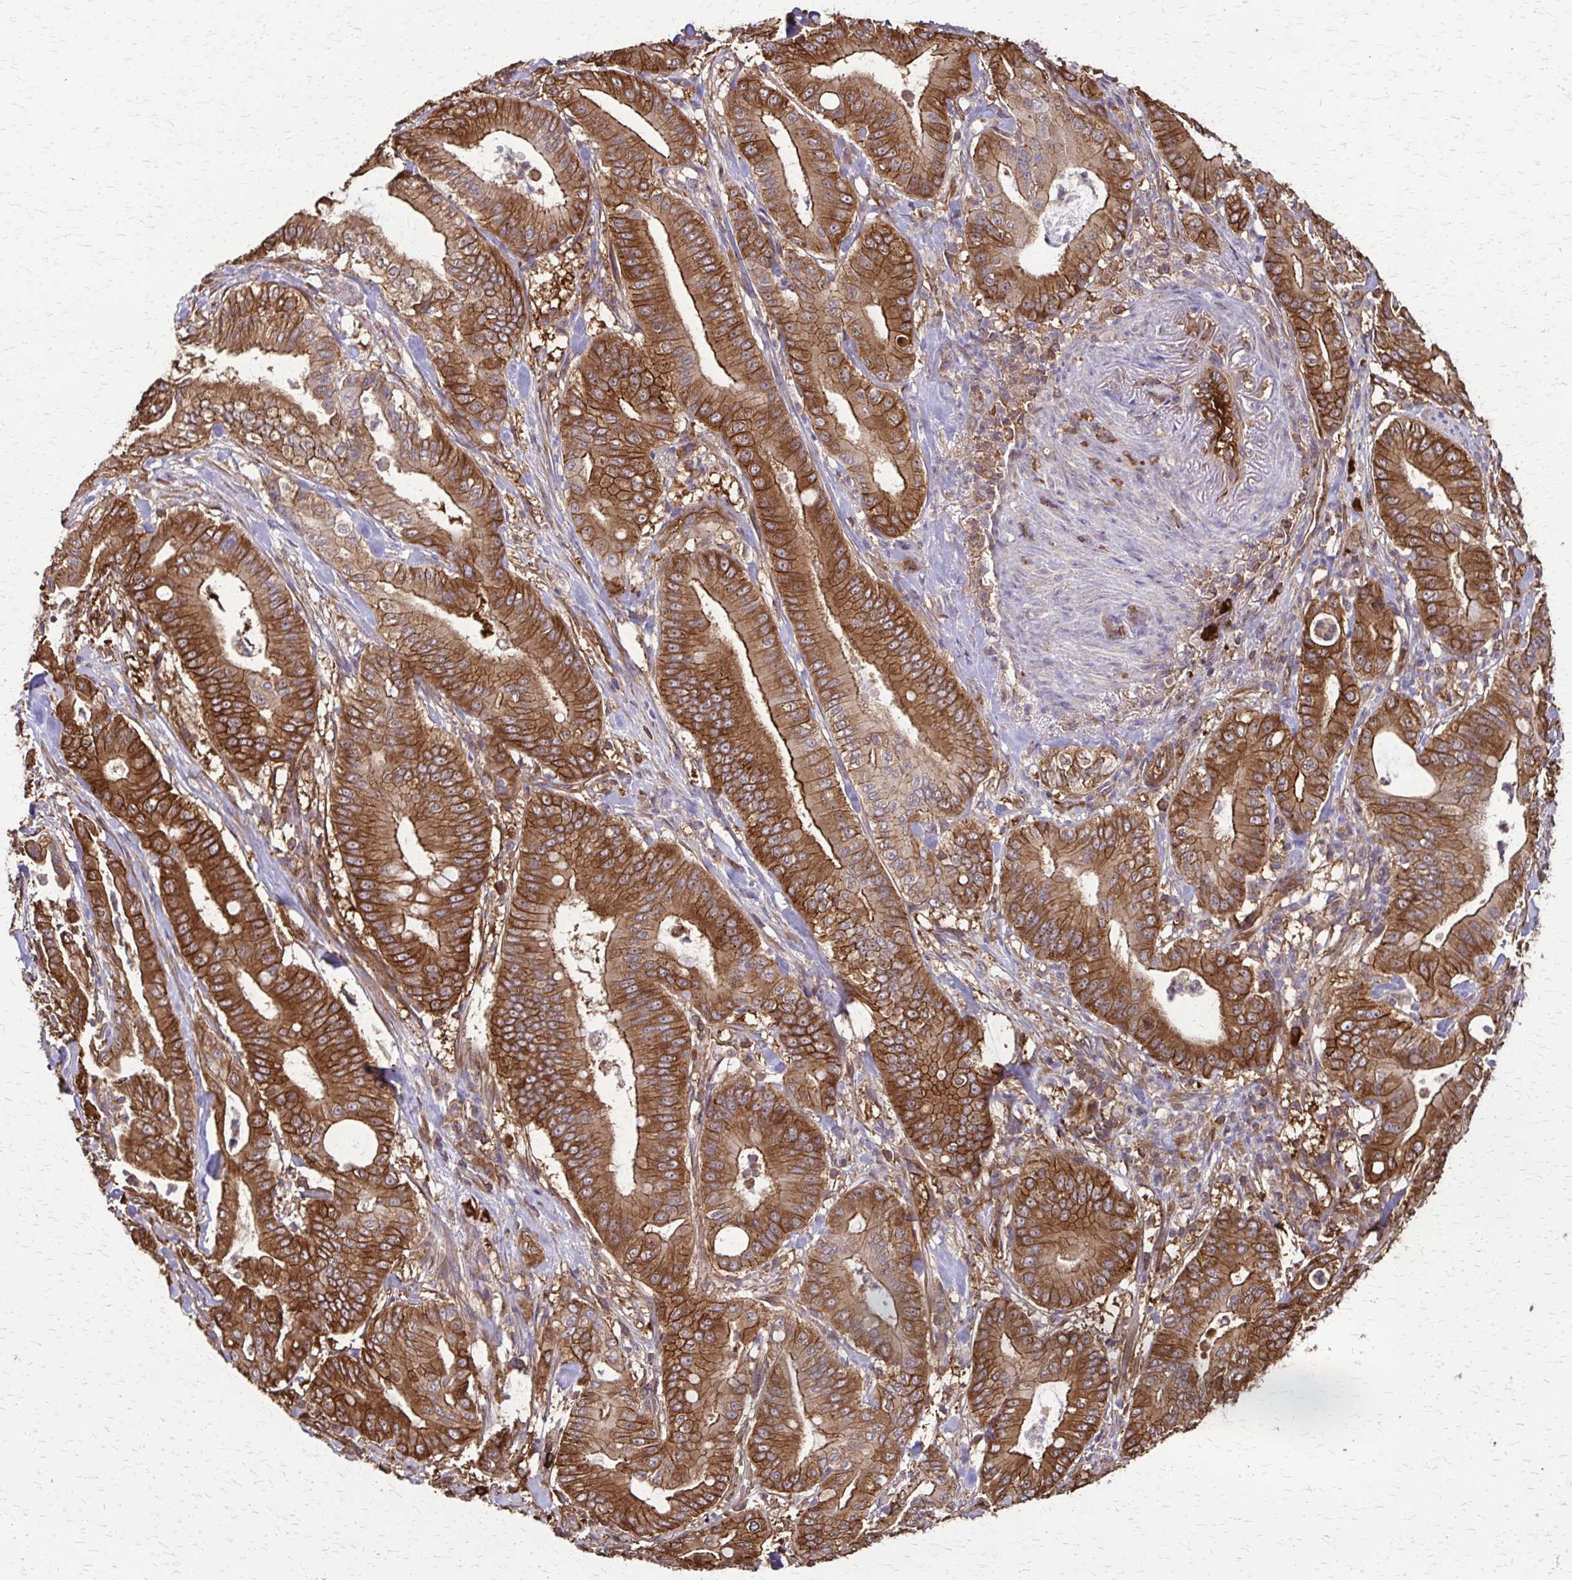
{"staining": {"intensity": "strong", "quantity": ">75%", "location": "cytoplasmic/membranous"}, "tissue": "pancreatic cancer", "cell_type": "Tumor cells", "image_type": "cancer", "snomed": [{"axis": "morphology", "description": "Adenocarcinoma, NOS"}, {"axis": "topography", "description": "Pancreas"}], "caption": "Brown immunohistochemical staining in human pancreatic cancer (adenocarcinoma) demonstrates strong cytoplasmic/membranous staining in approximately >75% of tumor cells.", "gene": "EEF2", "patient": {"sex": "male", "age": 71}}